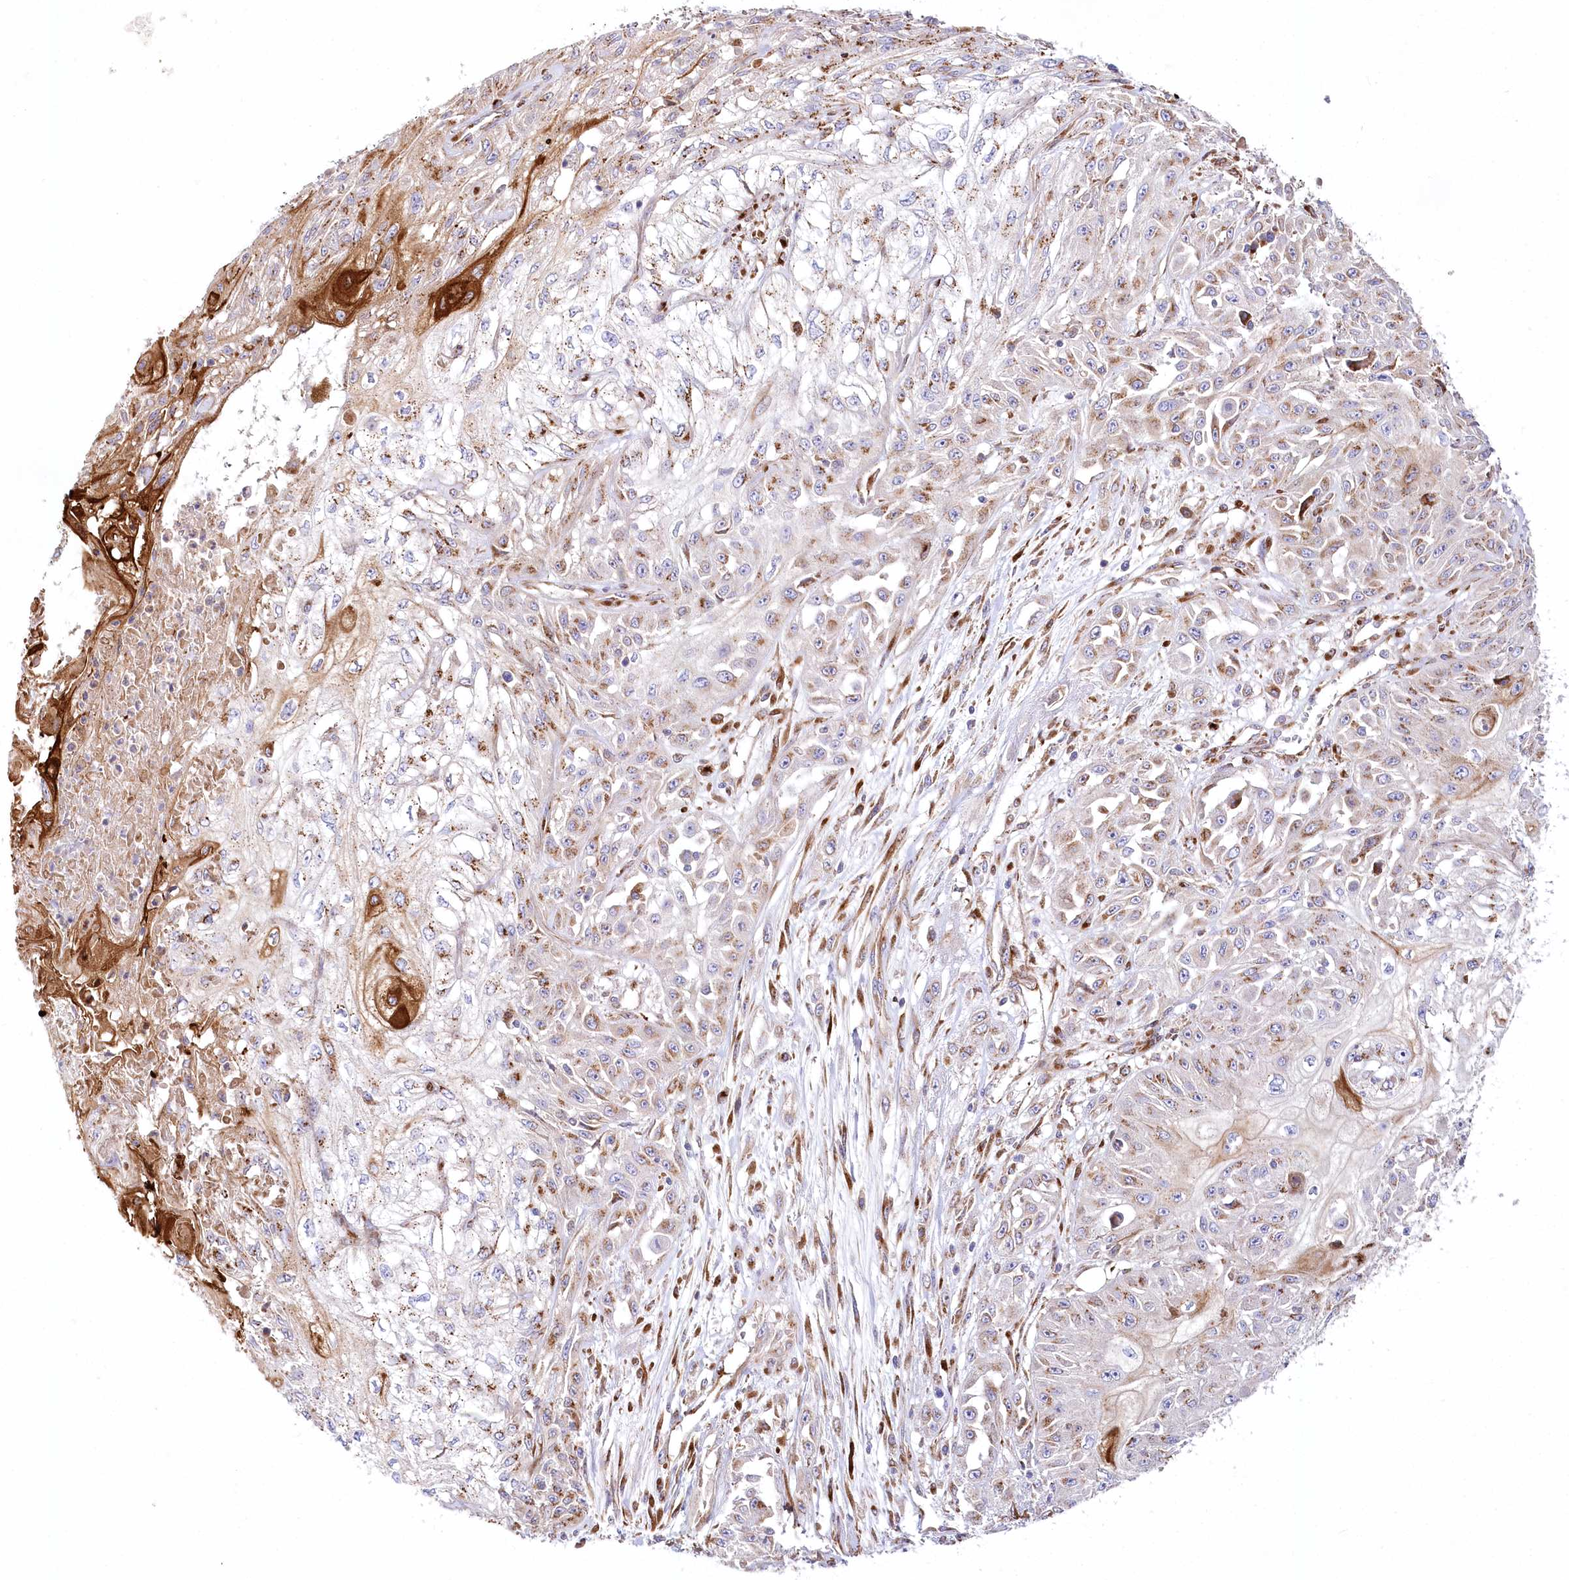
{"staining": {"intensity": "moderate", "quantity": ">75%", "location": "cytoplasmic/membranous"}, "tissue": "skin cancer", "cell_type": "Tumor cells", "image_type": "cancer", "snomed": [{"axis": "morphology", "description": "Squamous cell carcinoma, NOS"}, {"axis": "morphology", "description": "Squamous cell carcinoma, metastatic, NOS"}, {"axis": "topography", "description": "Skin"}, {"axis": "topography", "description": "Lymph node"}], "caption": "Immunohistochemistry of human skin metastatic squamous cell carcinoma exhibits medium levels of moderate cytoplasmic/membranous staining in about >75% of tumor cells. (DAB (3,3'-diaminobenzidine) = brown stain, brightfield microscopy at high magnification).", "gene": "ABRAXAS2", "patient": {"sex": "male", "age": 75}}